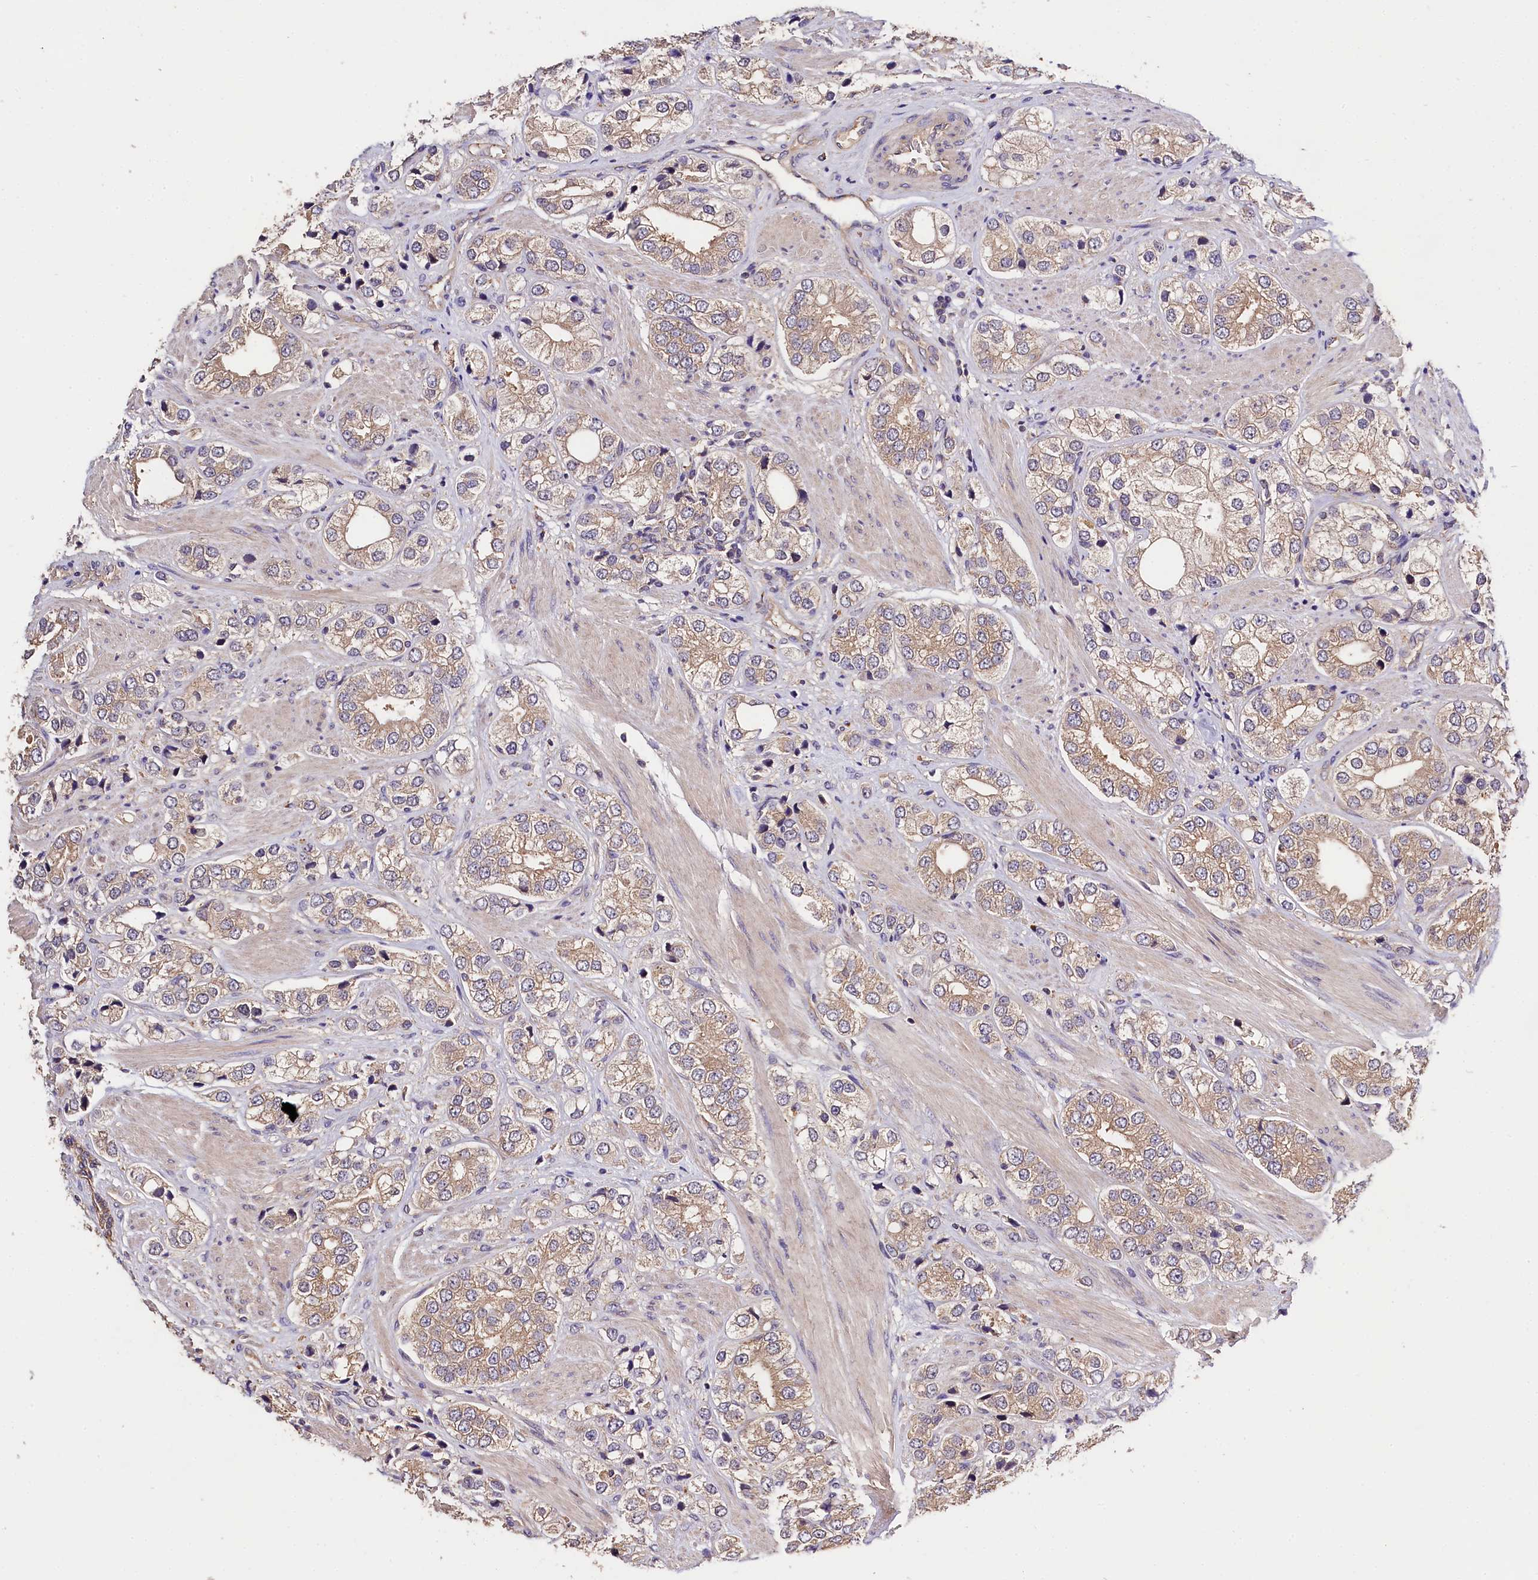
{"staining": {"intensity": "moderate", "quantity": ">75%", "location": "cytoplasmic/membranous"}, "tissue": "prostate cancer", "cell_type": "Tumor cells", "image_type": "cancer", "snomed": [{"axis": "morphology", "description": "Adenocarcinoma, High grade"}, {"axis": "topography", "description": "Prostate"}], "caption": "Tumor cells exhibit medium levels of moderate cytoplasmic/membranous positivity in about >75% of cells in prostate cancer.", "gene": "OAS3", "patient": {"sex": "male", "age": 50}}